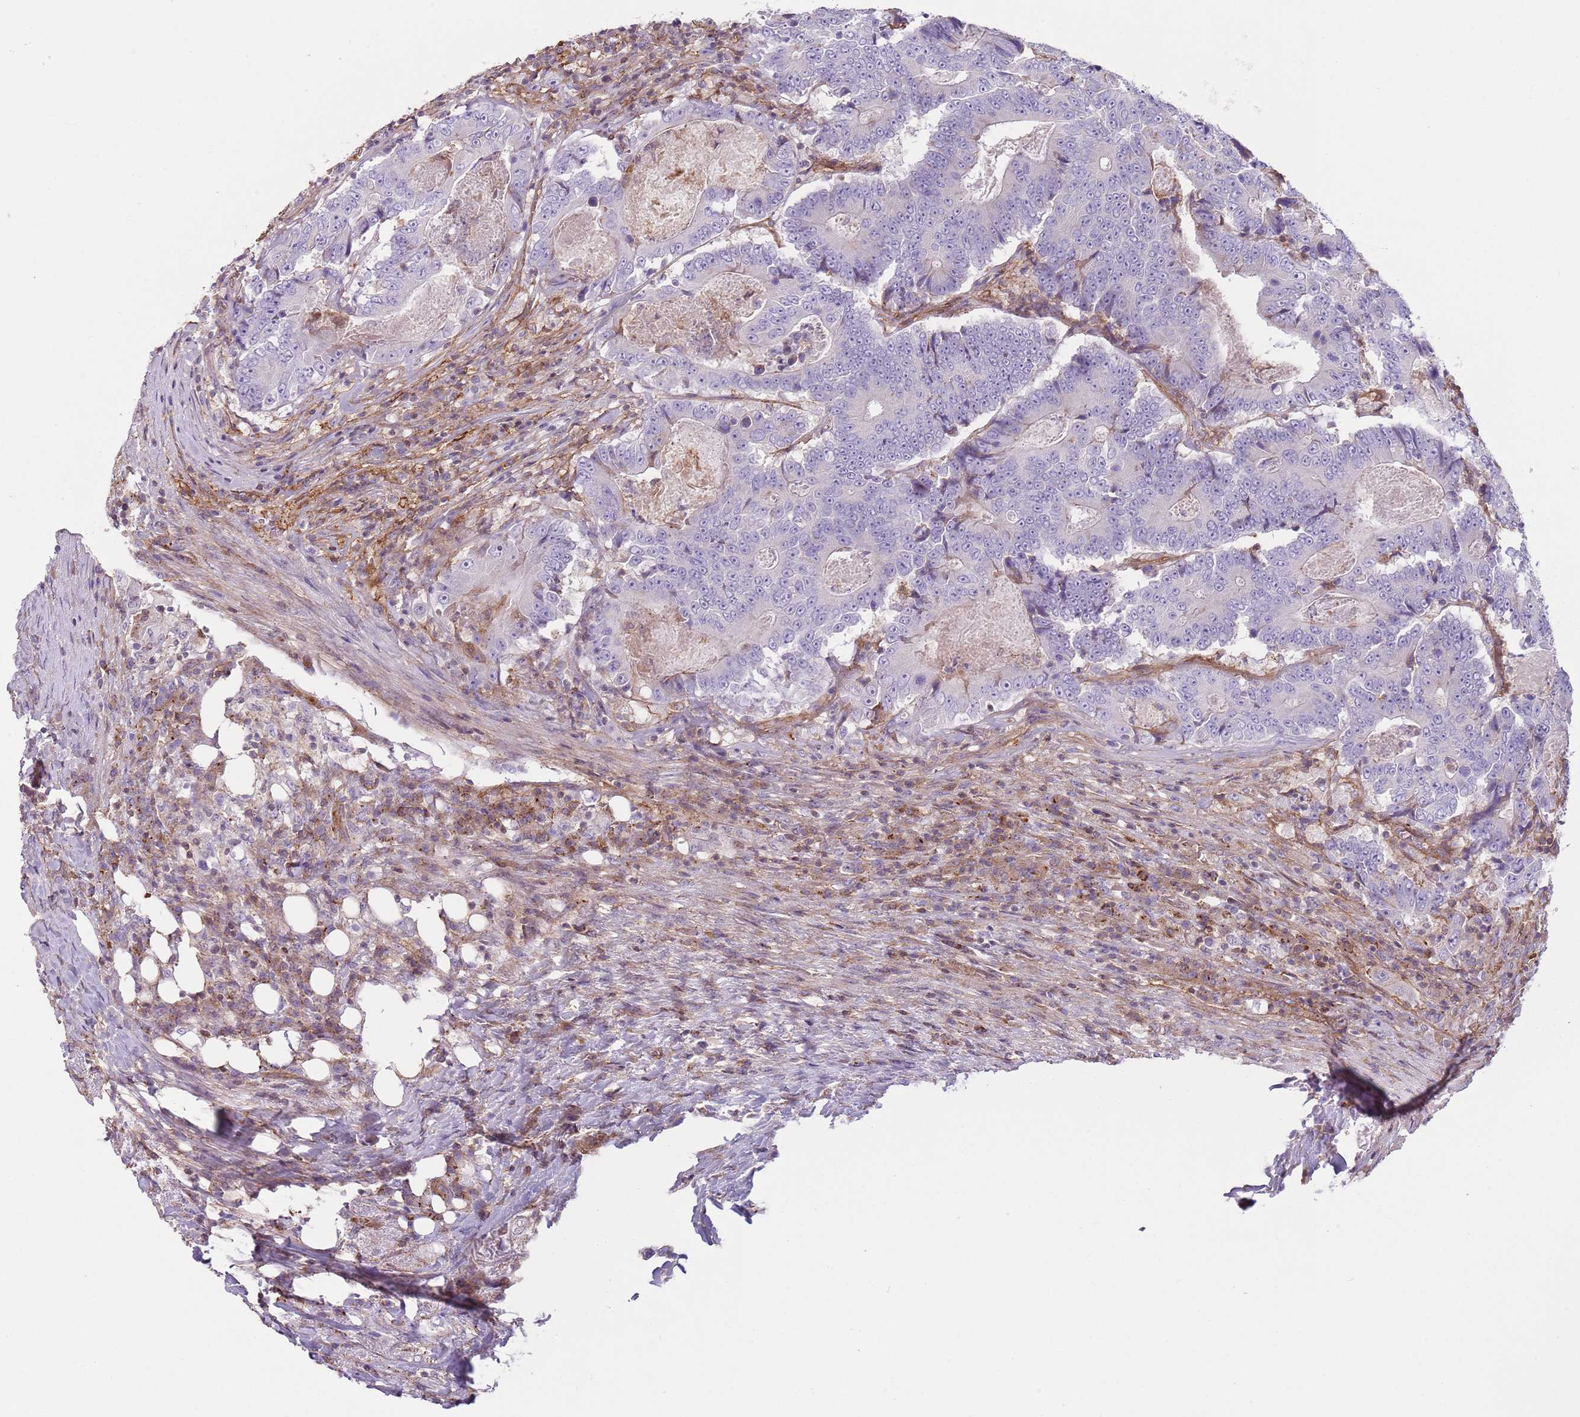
{"staining": {"intensity": "negative", "quantity": "none", "location": "none"}, "tissue": "colorectal cancer", "cell_type": "Tumor cells", "image_type": "cancer", "snomed": [{"axis": "morphology", "description": "Adenocarcinoma, NOS"}, {"axis": "topography", "description": "Colon"}], "caption": "This is an immunohistochemistry (IHC) image of human colorectal cancer. There is no positivity in tumor cells.", "gene": "GNAI3", "patient": {"sex": "male", "age": 83}}